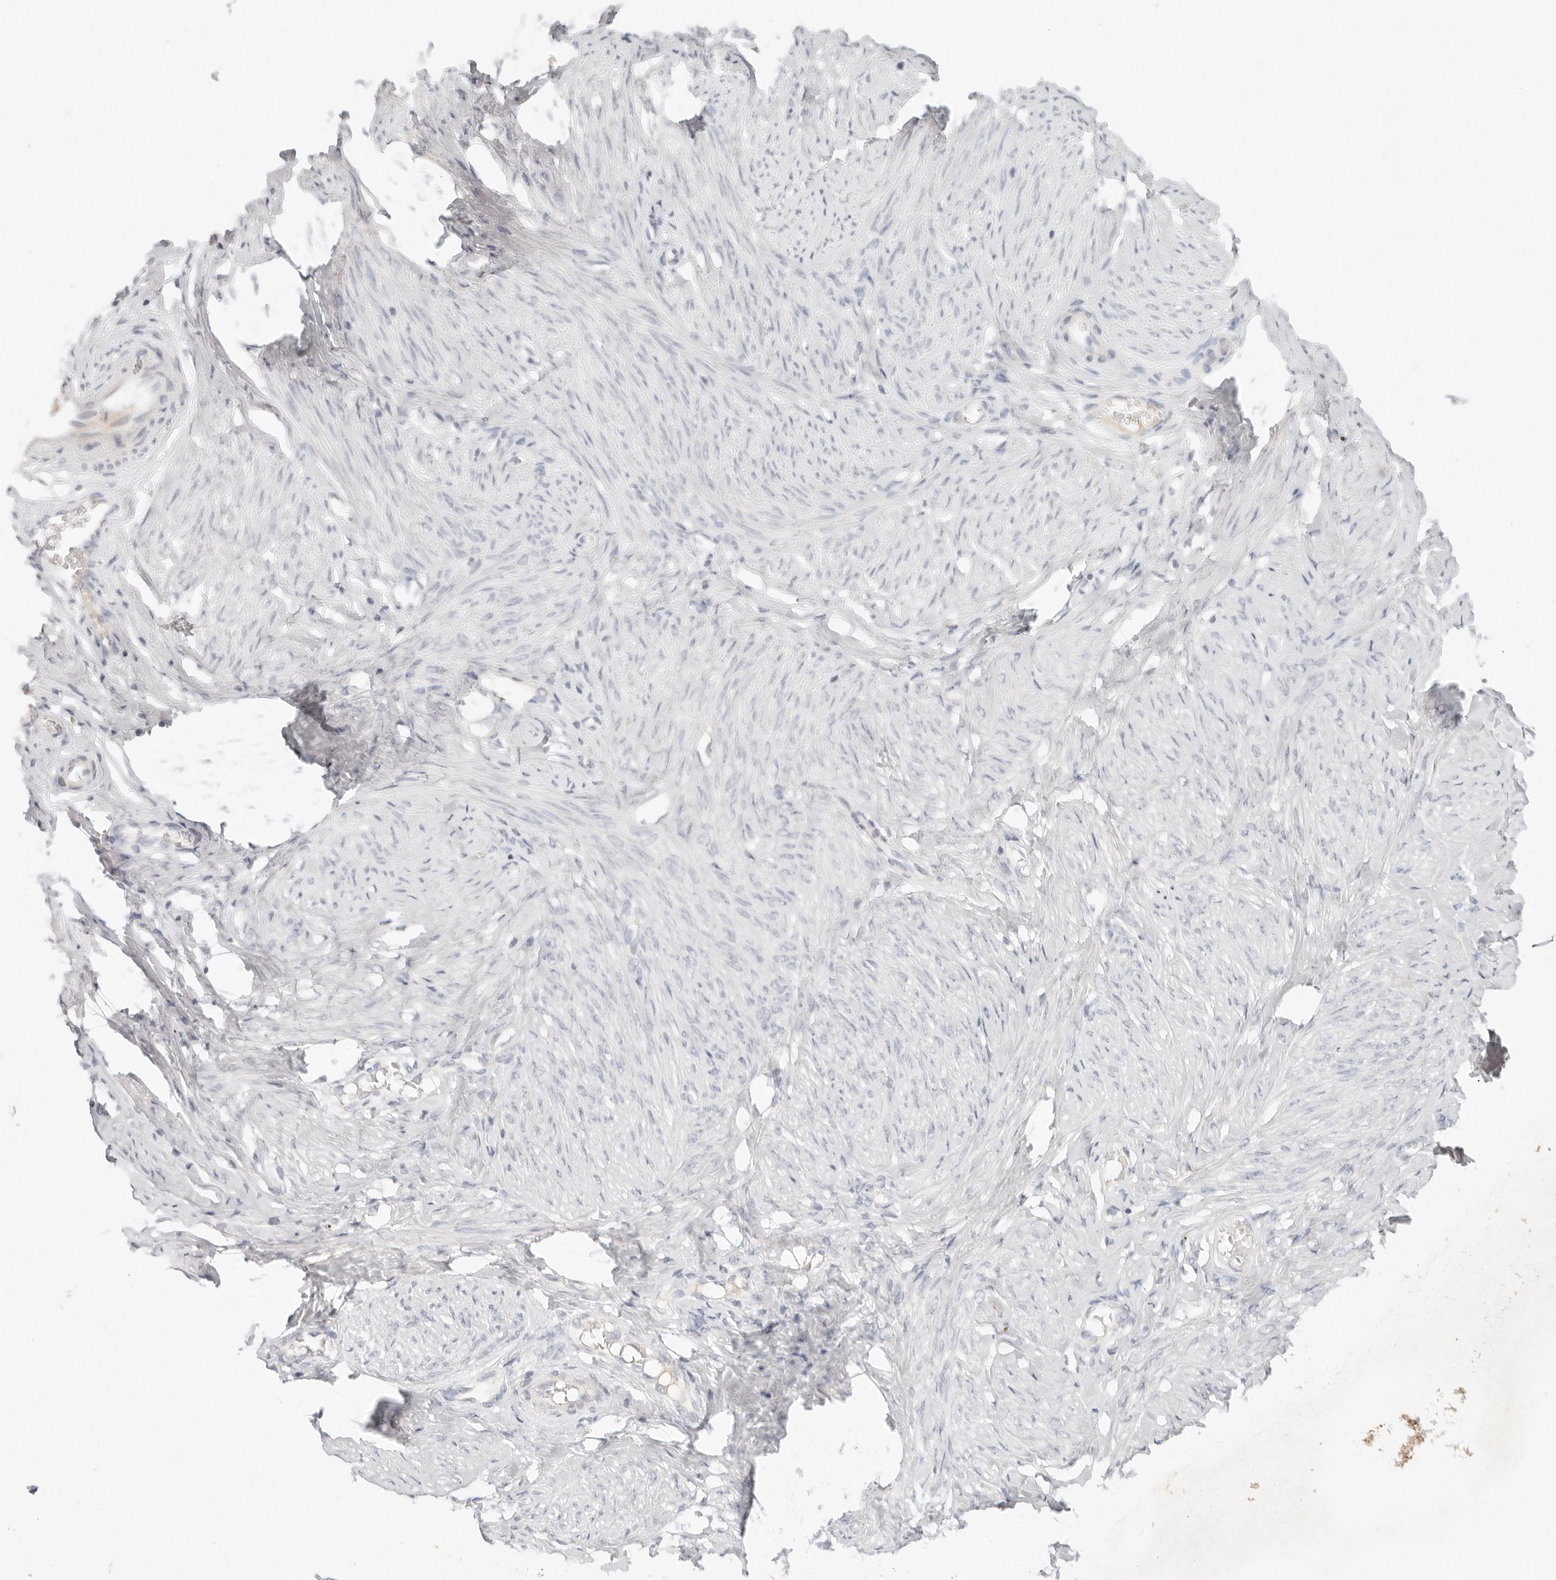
{"staining": {"intensity": "weak", "quantity": "<25%", "location": "cytoplasmic/membranous"}, "tissue": "cervix", "cell_type": "Glandular cells", "image_type": "normal", "snomed": [{"axis": "morphology", "description": "Normal tissue, NOS"}, {"axis": "topography", "description": "Cervix"}], "caption": "Protein analysis of normal cervix reveals no significant staining in glandular cells. (DAB immunohistochemistry (IHC) with hematoxylin counter stain).", "gene": "SPHK1", "patient": {"sex": "female", "age": 36}}